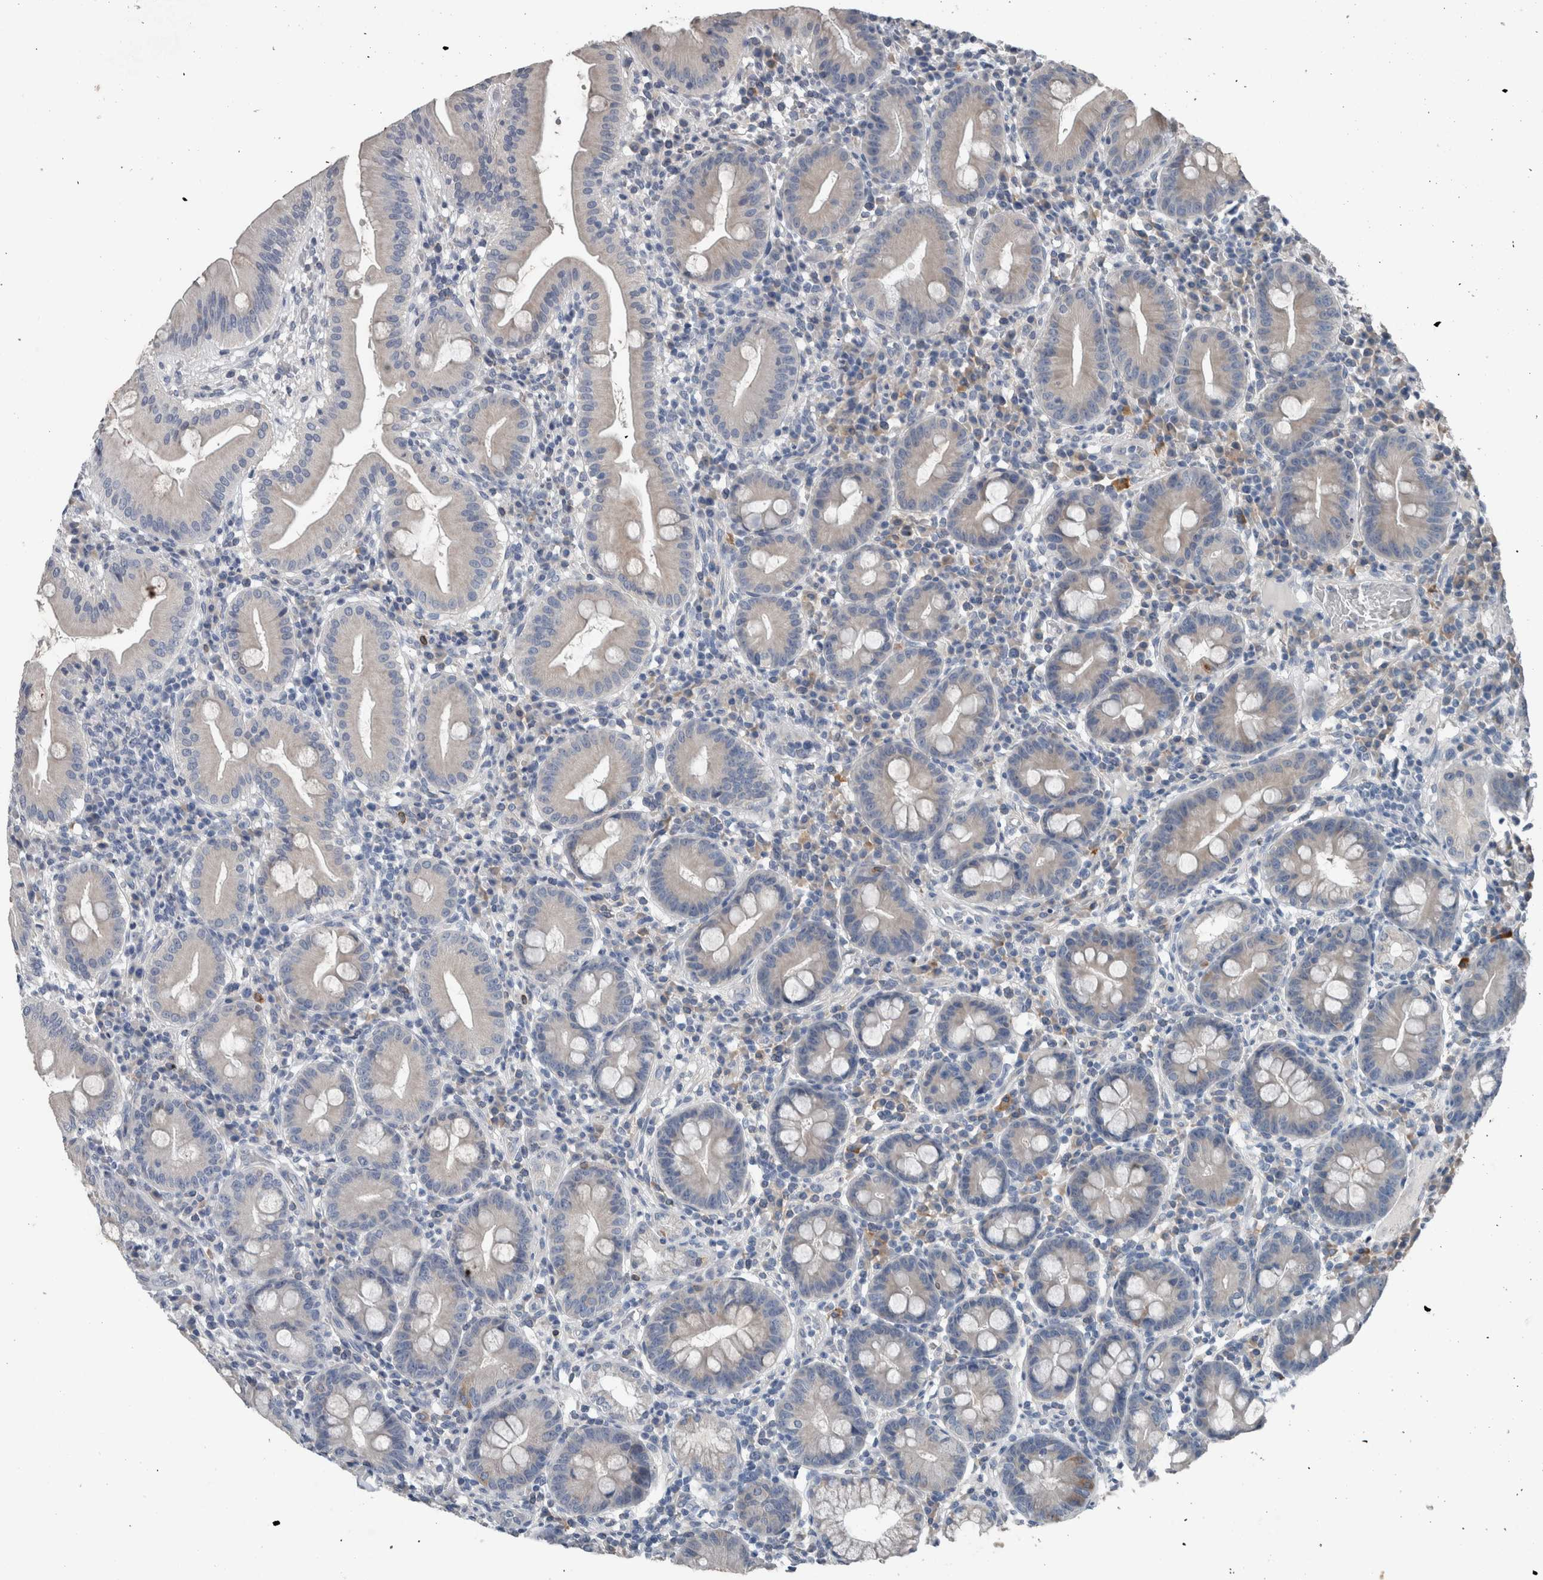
{"staining": {"intensity": "negative", "quantity": "none", "location": "none"}, "tissue": "duodenum", "cell_type": "Glandular cells", "image_type": "normal", "snomed": [{"axis": "morphology", "description": "Normal tissue, NOS"}, {"axis": "topography", "description": "Duodenum"}], "caption": "IHC image of benign human duodenum stained for a protein (brown), which exhibits no expression in glandular cells.", "gene": "CRNN", "patient": {"sex": "male", "age": 50}}